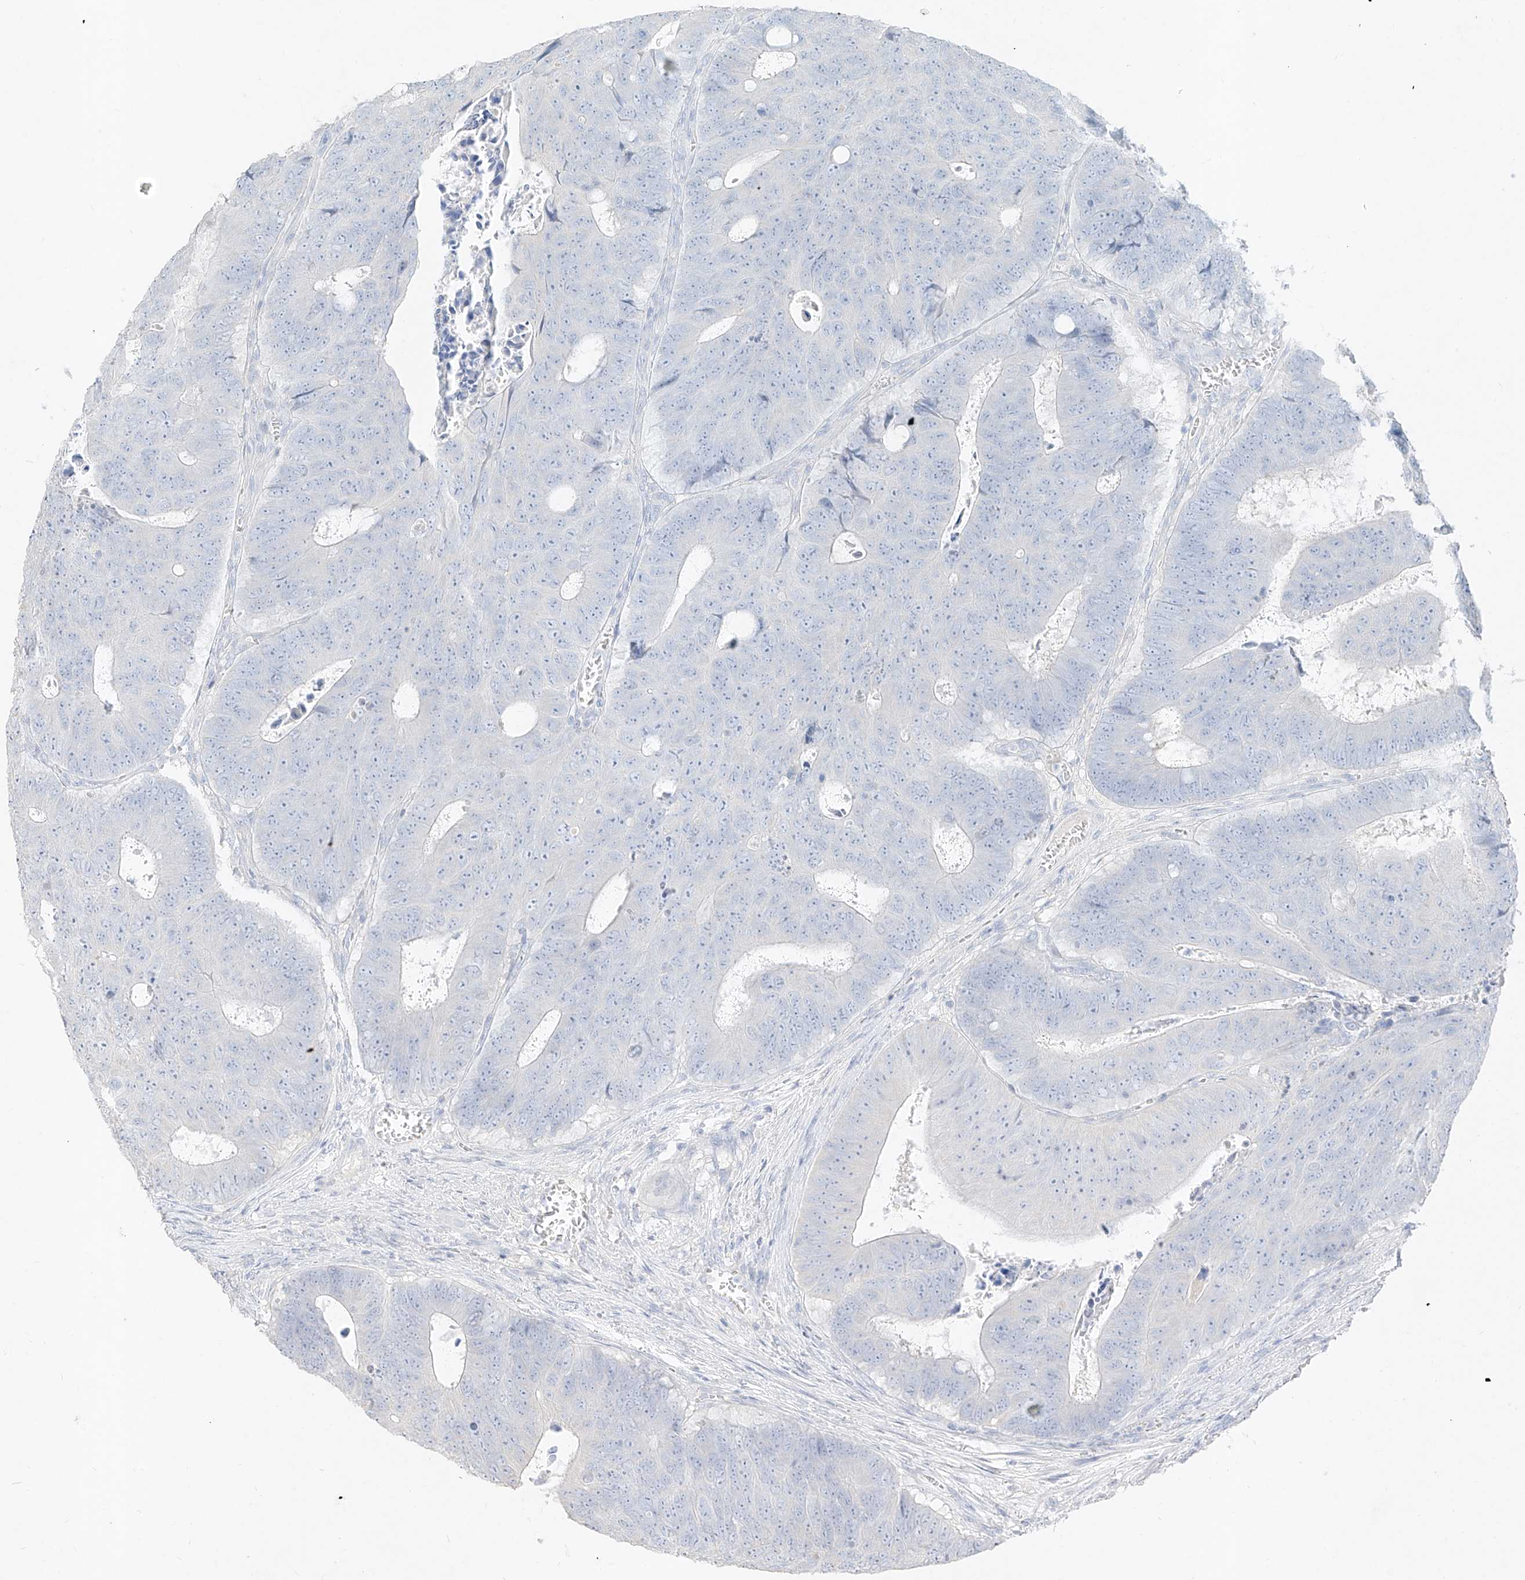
{"staining": {"intensity": "negative", "quantity": "none", "location": "none"}, "tissue": "colorectal cancer", "cell_type": "Tumor cells", "image_type": "cancer", "snomed": [{"axis": "morphology", "description": "Adenocarcinoma, NOS"}, {"axis": "topography", "description": "Colon"}], "caption": "This micrograph is of colorectal cancer stained with IHC to label a protein in brown with the nuclei are counter-stained blue. There is no positivity in tumor cells. (IHC, brightfield microscopy, high magnification).", "gene": "ZZEF1", "patient": {"sex": "male", "age": 87}}